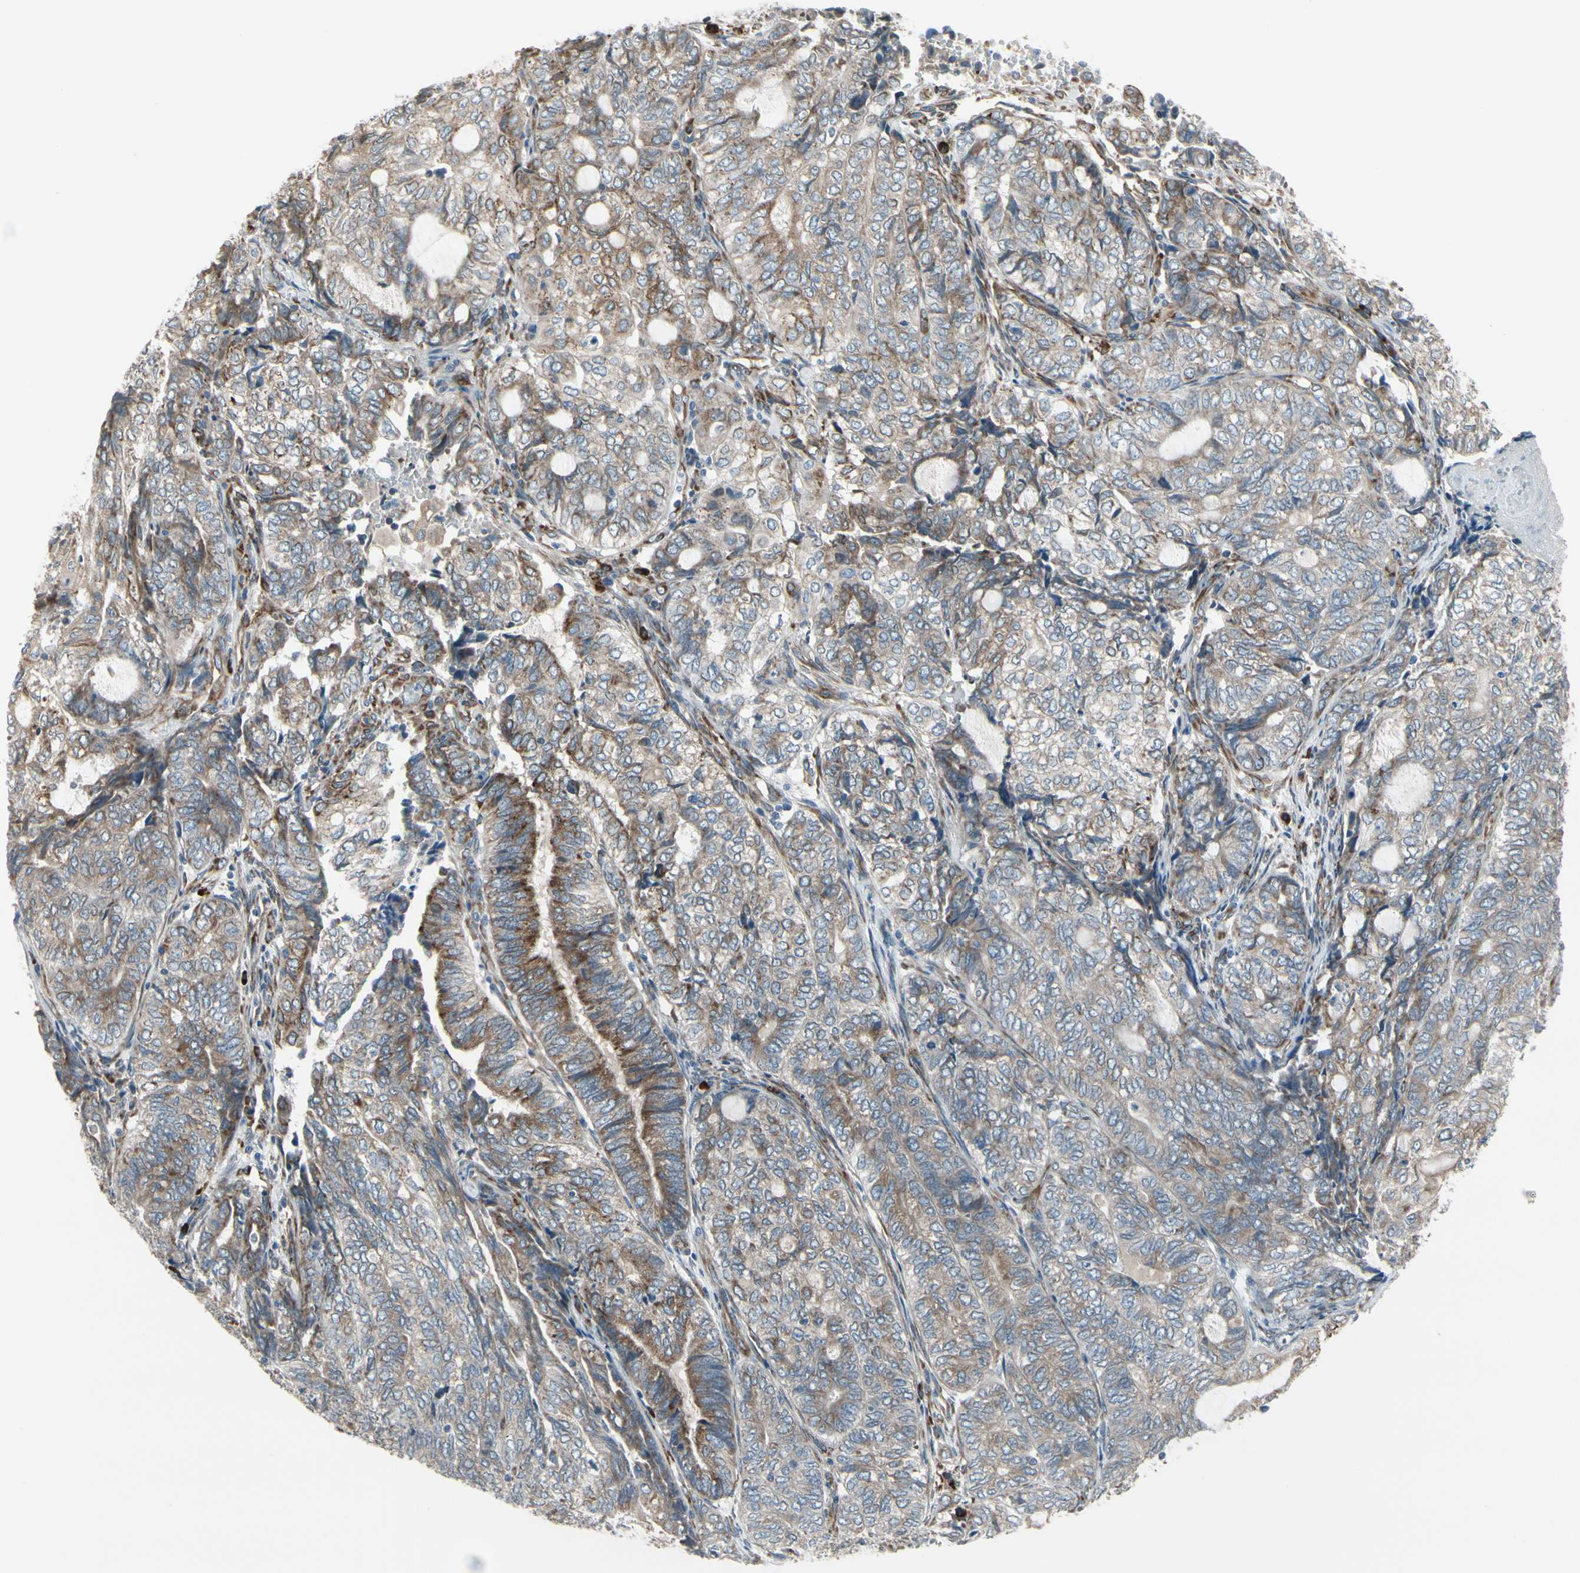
{"staining": {"intensity": "weak", "quantity": ">75%", "location": "cytoplasmic/membranous"}, "tissue": "endometrial cancer", "cell_type": "Tumor cells", "image_type": "cancer", "snomed": [{"axis": "morphology", "description": "Adenocarcinoma, NOS"}, {"axis": "topography", "description": "Uterus"}, {"axis": "topography", "description": "Endometrium"}], "caption": "Approximately >75% of tumor cells in endometrial adenocarcinoma exhibit weak cytoplasmic/membranous protein expression as visualized by brown immunohistochemical staining.", "gene": "FNDC3A", "patient": {"sex": "female", "age": 70}}